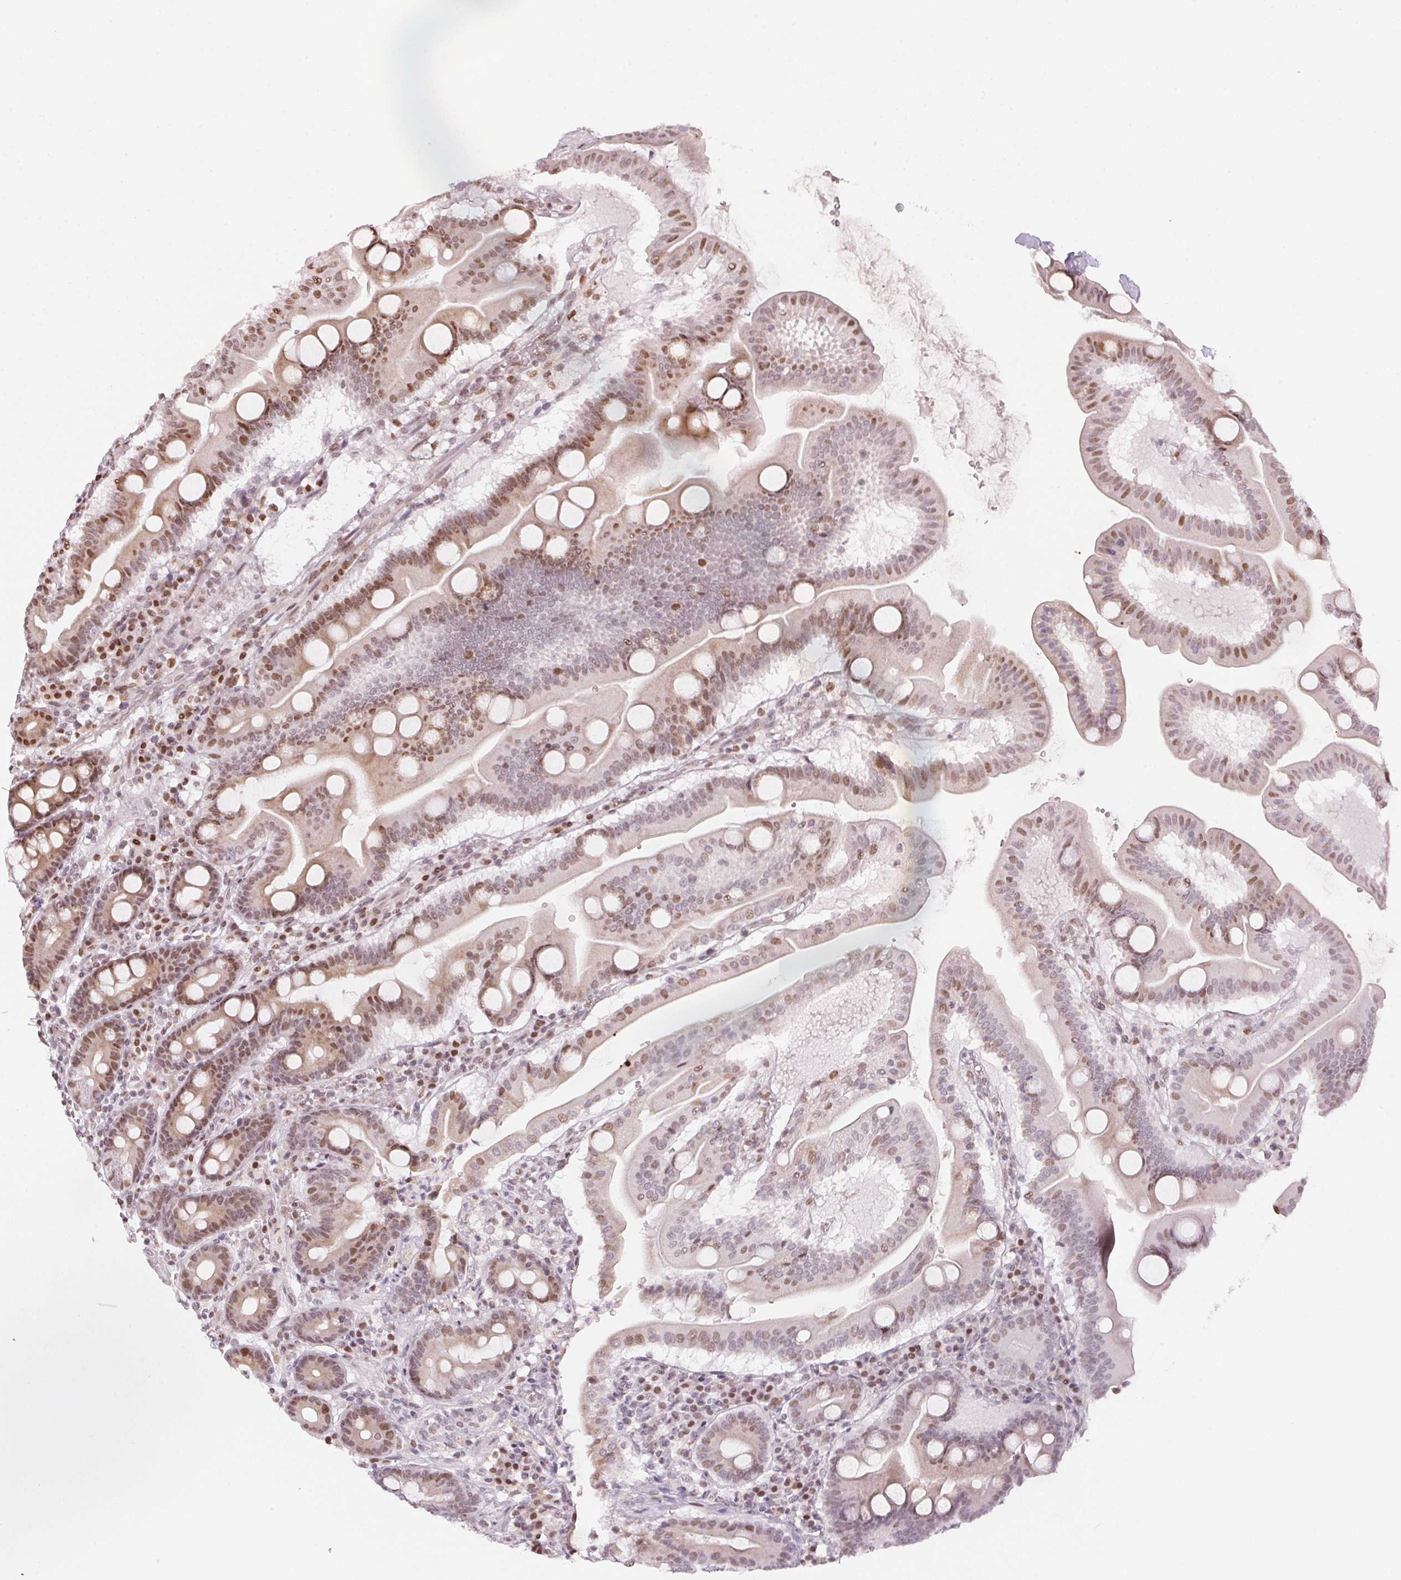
{"staining": {"intensity": "moderate", "quantity": ">75%", "location": "nuclear"}, "tissue": "duodenum", "cell_type": "Glandular cells", "image_type": "normal", "snomed": [{"axis": "morphology", "description": "Normal tissue, NOS"}, {"axis": "topography", "description": "Pancreas"}, {"axis": "topography", "description": "Duodenum"}], "caption": "A histopathology image of duodenum stained for a protein exhibits moderate nuclear brown staining in glandular cells. The staining was performed using DAB (3,3'-diaminobenzidine), with brown indicating positive protein expression. Nuclei are stained blue with hematoxylin.", "gene": "KAT6A", "patient": {"sex": "male", "age": 59}}